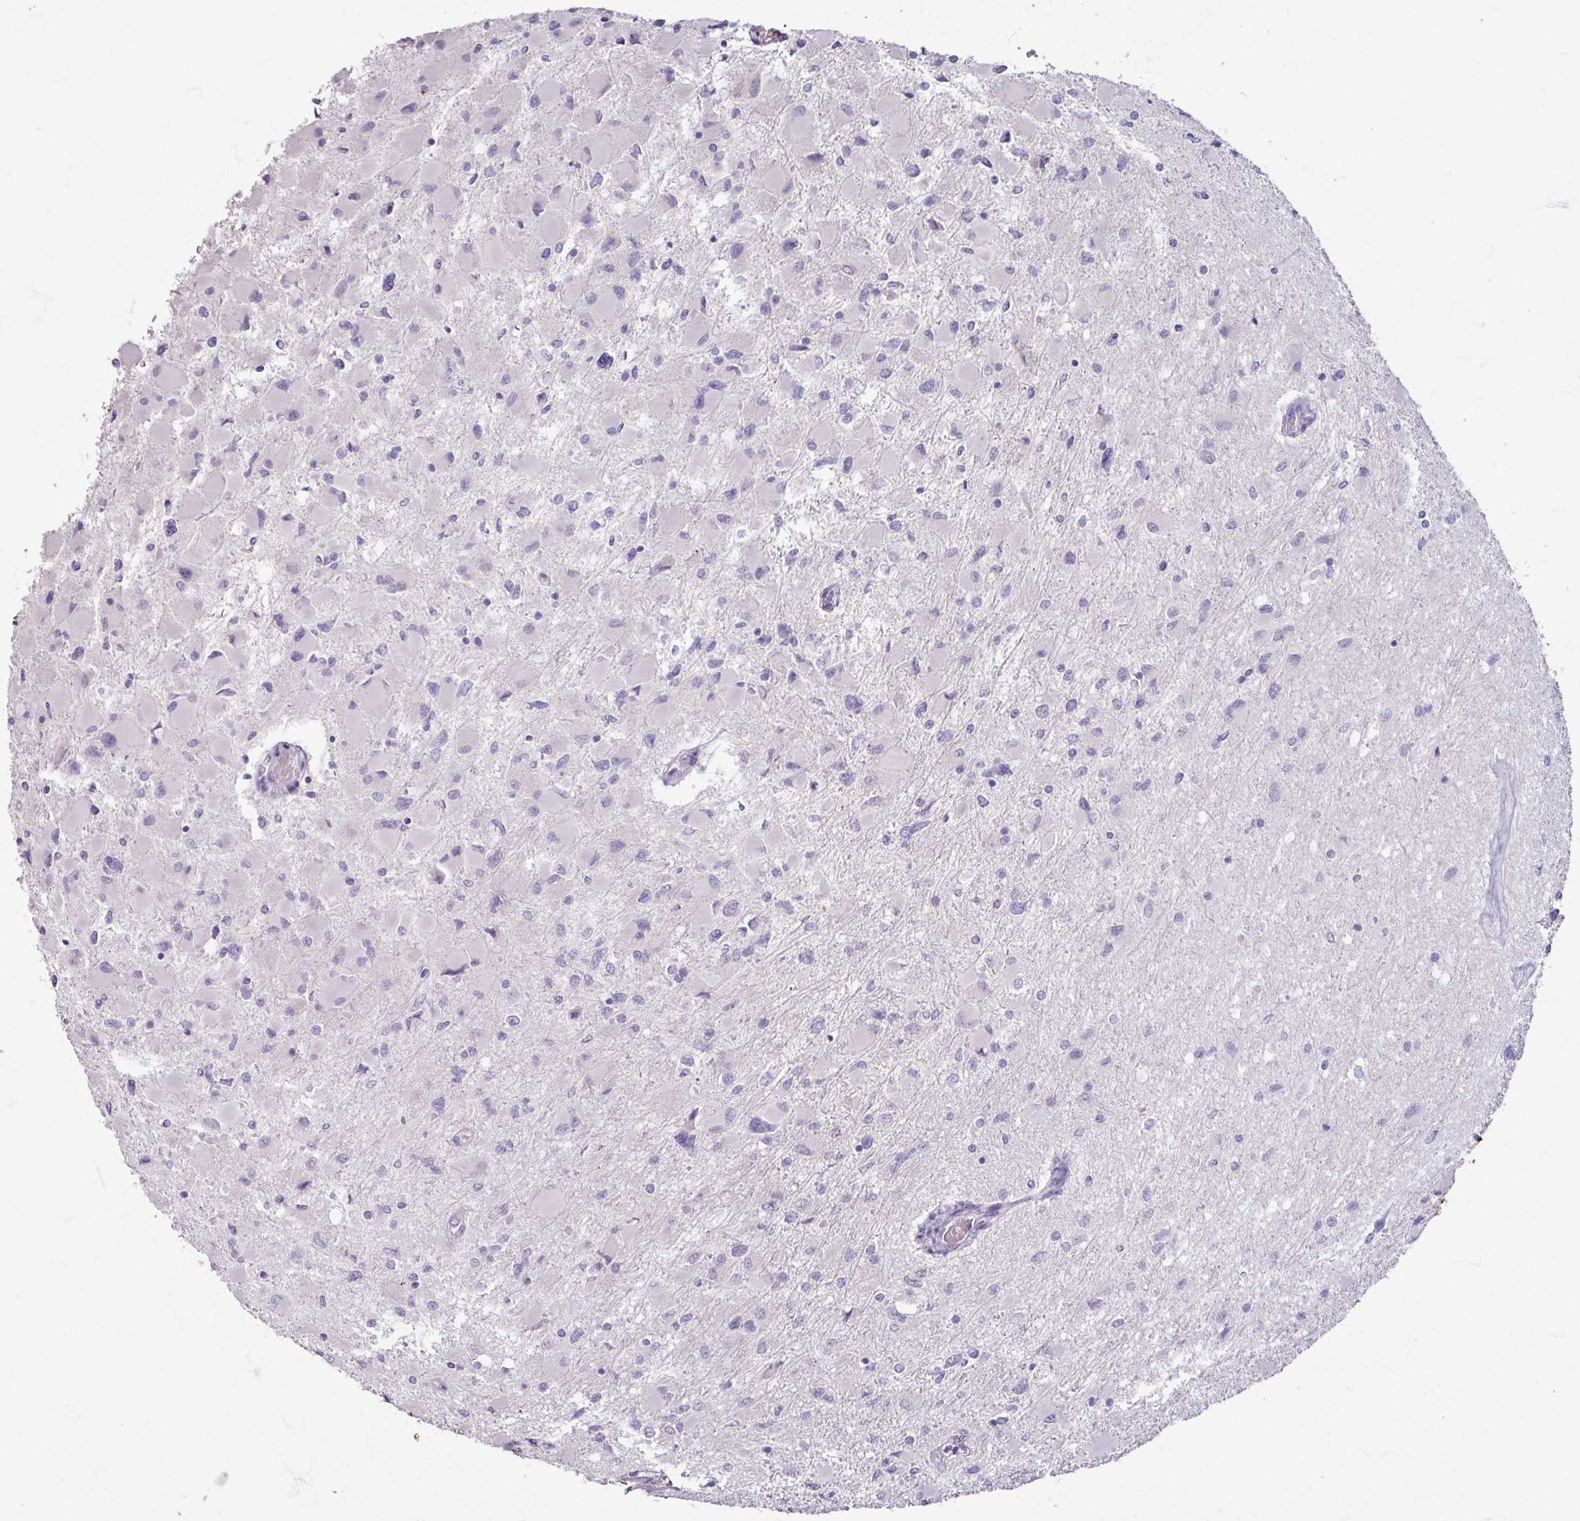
{"staining": {"intensity": "negative", "quantity": "none", "location": "none"}, "tissue": "glioma", "cell_type": "Tumor cells", "image_type": "cancer", "snomed": [{"axis": "morphology", "description": "Glioma, malignant, High grade"}, {"axis": "topography", "description": "Cerebral cortex"}], "caption": "A micrograph of high-grade glioma (malignant) stained for a protein displays no brown staining in tumor cells.", "gene": "TG", "patient": {"sex": "female", "age": 36}}